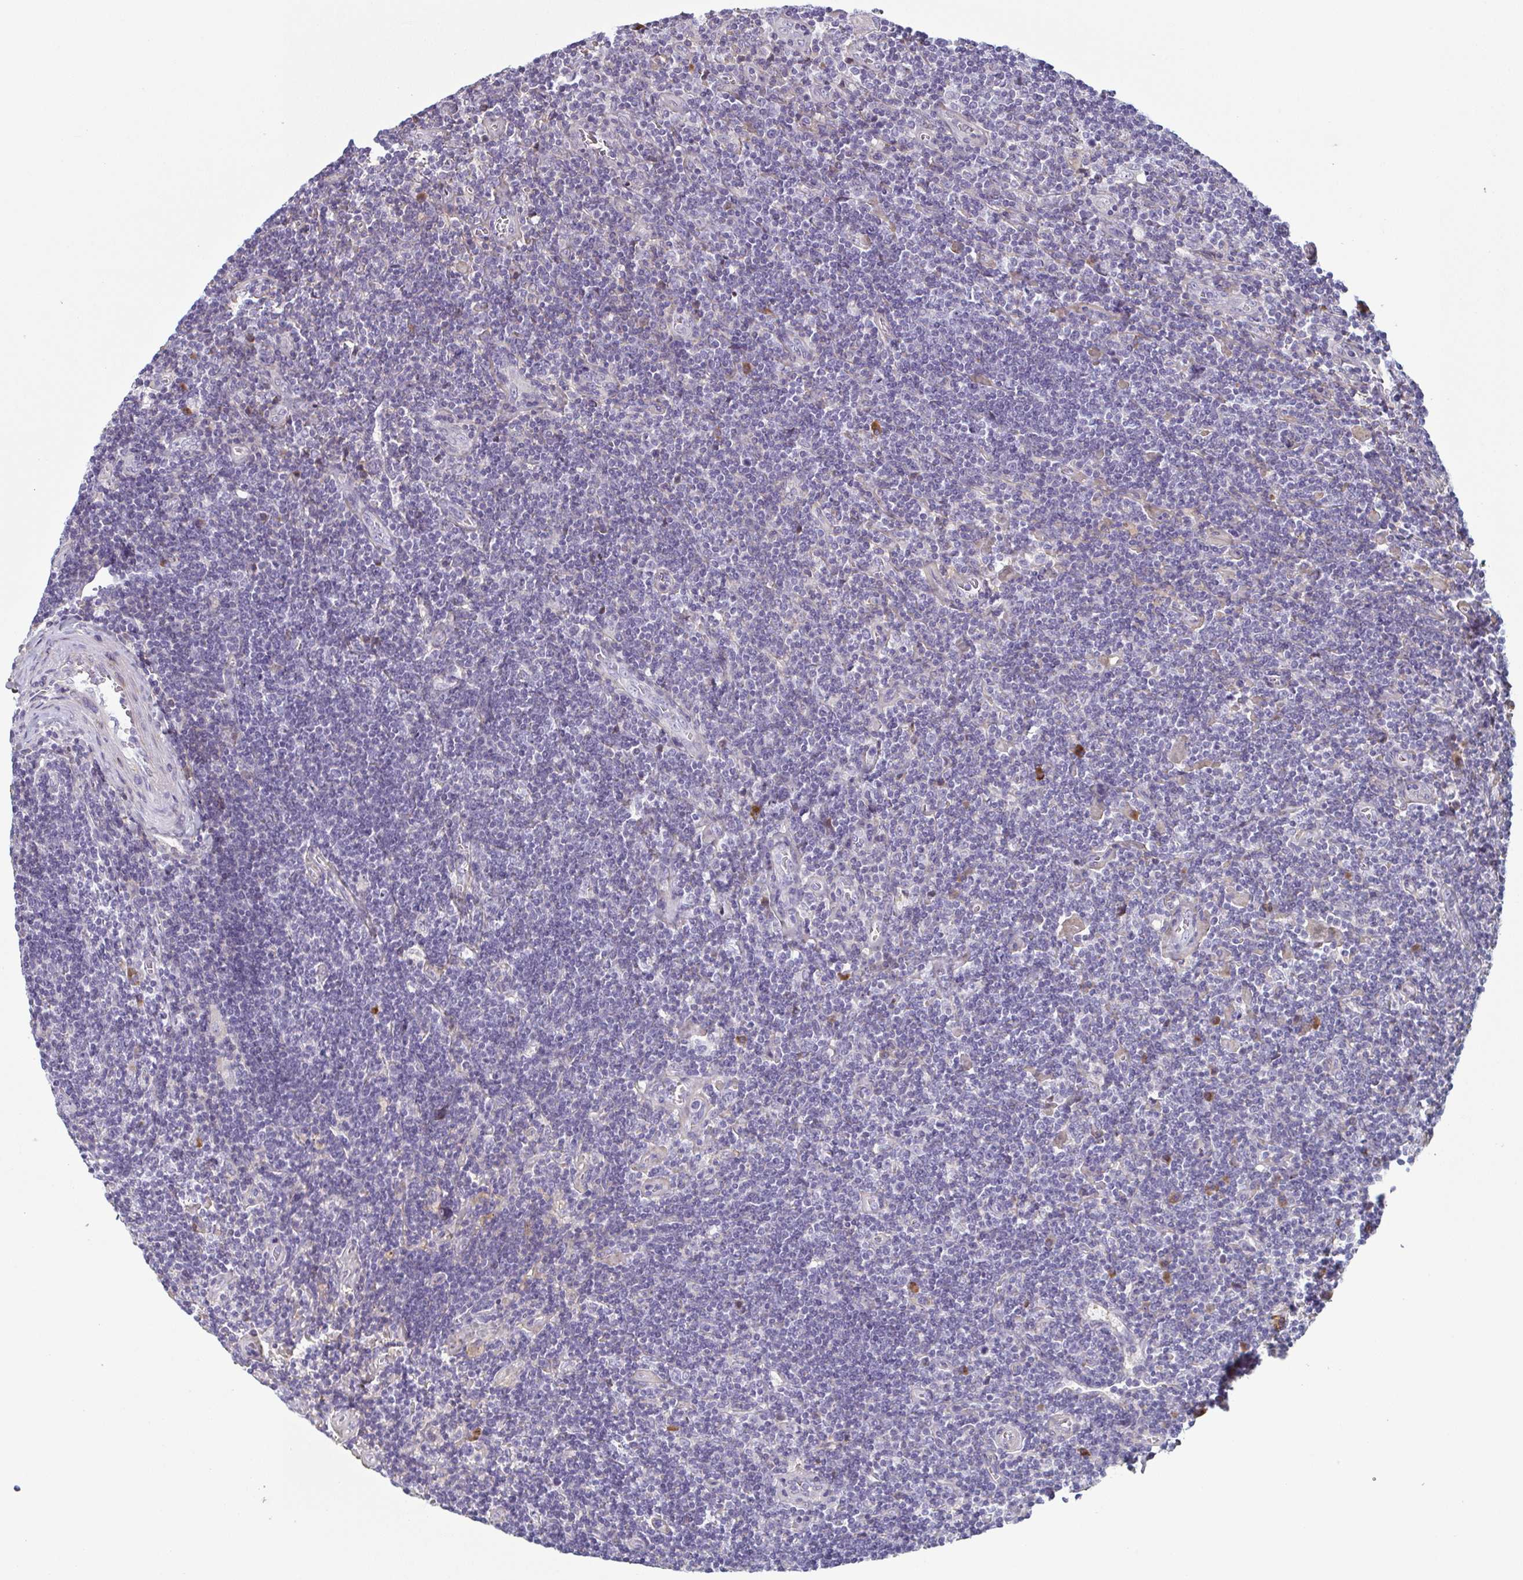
{"staining": {"intensity": "negative", "quantity": "none", "location": "none"}, "tissue": "lymphoma", "cell_type": "Tumor cells", "image_type": "cancer", "snomed": [{"axis": "morphology", "description": "Hodgkin's disease, NOS"}, {"axis": "topography", "description": "Lymph node"}], "caption": "Immunohistochemistry histopathology image of neoplastic tissue: Hodgkin's disease stained with DAB demonstrates no significant protein positivity in tumor cells.", "gene": "ECM1", "patient": {"sex": "male", "age": 40}}